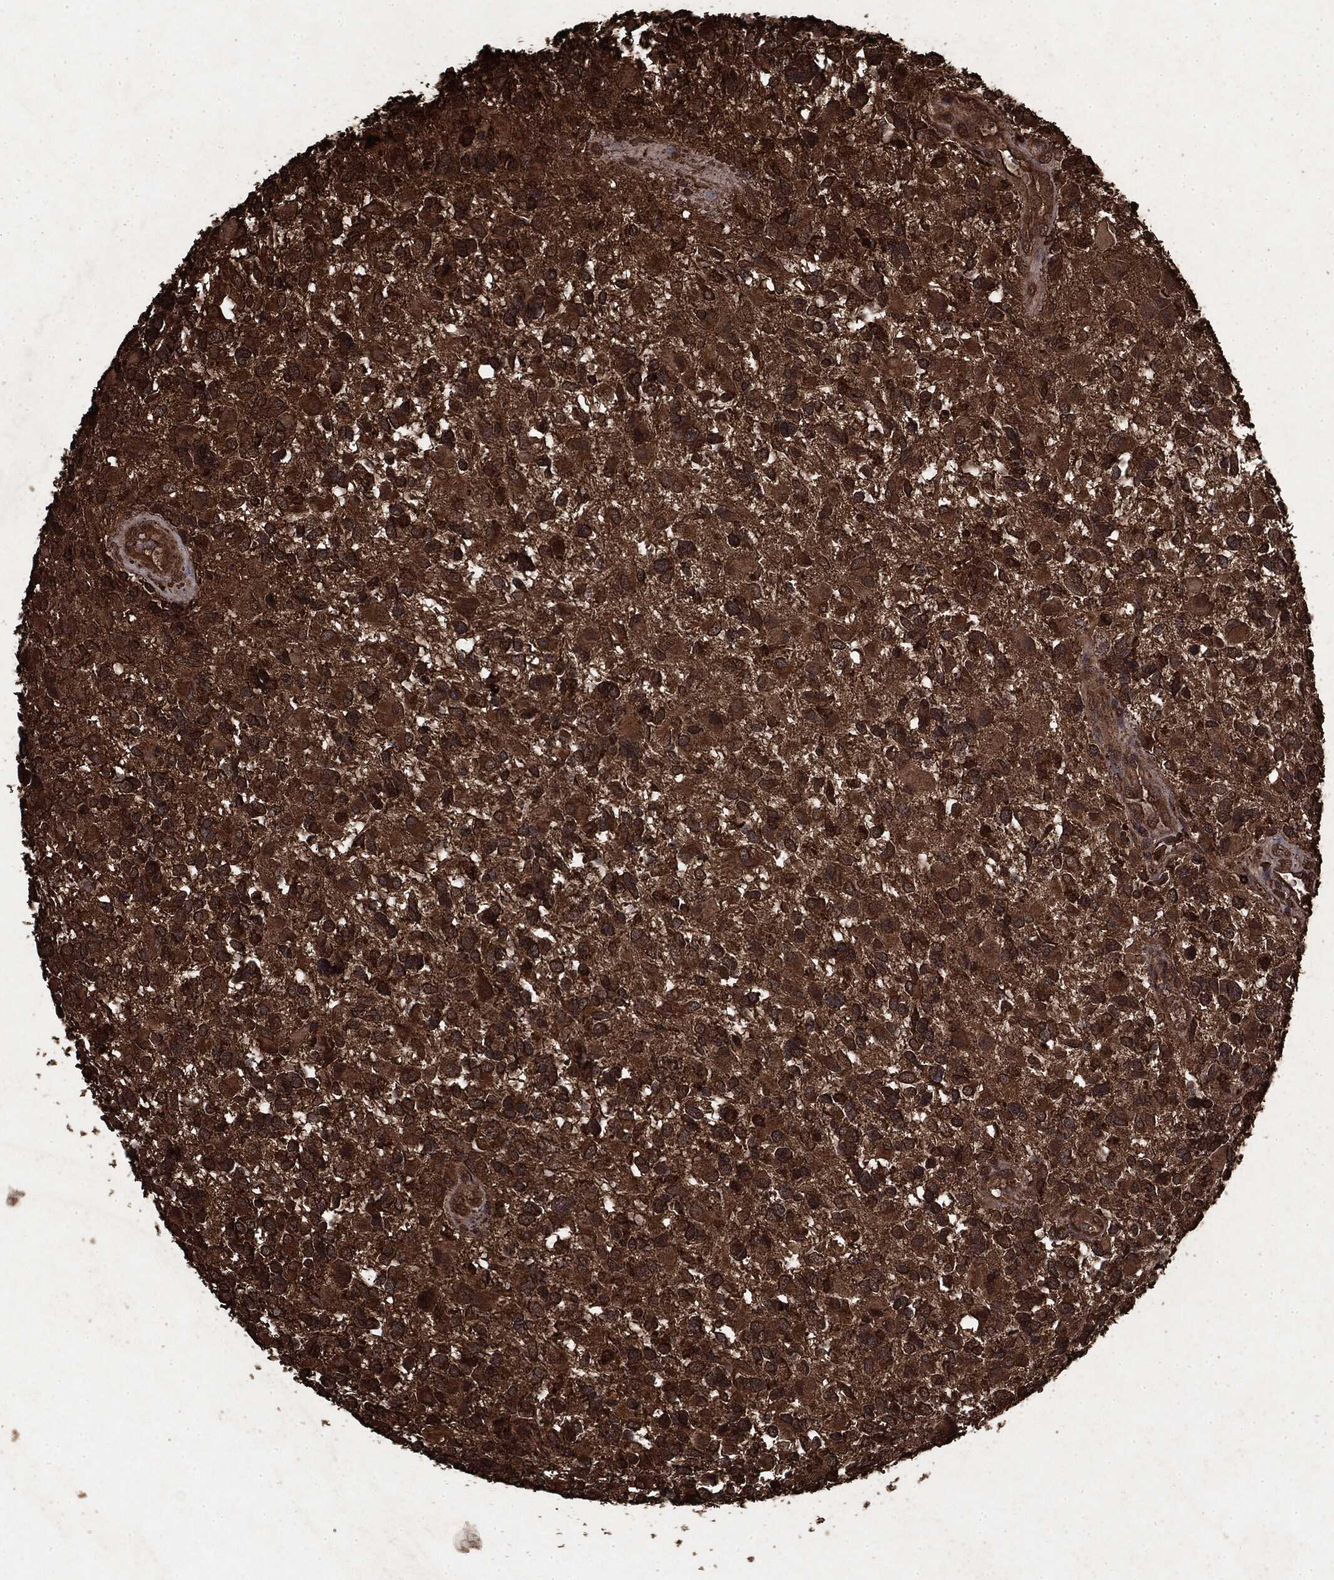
{"staining": {"intensity": "strong", "quantity": ">75%", "location": "cytoplasmic/membranous"}, "tissue": "glioma", "cell_type": "Tumor cells", "image_type": "cancer", "snomed": [{"axis": "morphology", "description": "Glioma, malignant, Low grade"}, {"axis": "topography", "description": "Brain"}], "caption": "A brown stain labels strong cytoplasmic/membranous positivity of a protein in malignant glioma (low-grade) tumor cells. The staining was performed using DAB (3,3'-diaminobenzidine) to visualize the protein expression in brown, while the nuclei were stained in blue with hematoxylin (Magnification: 20x).", "gene": "ARAF", "patient": {"sex": "female", "age": 32}}